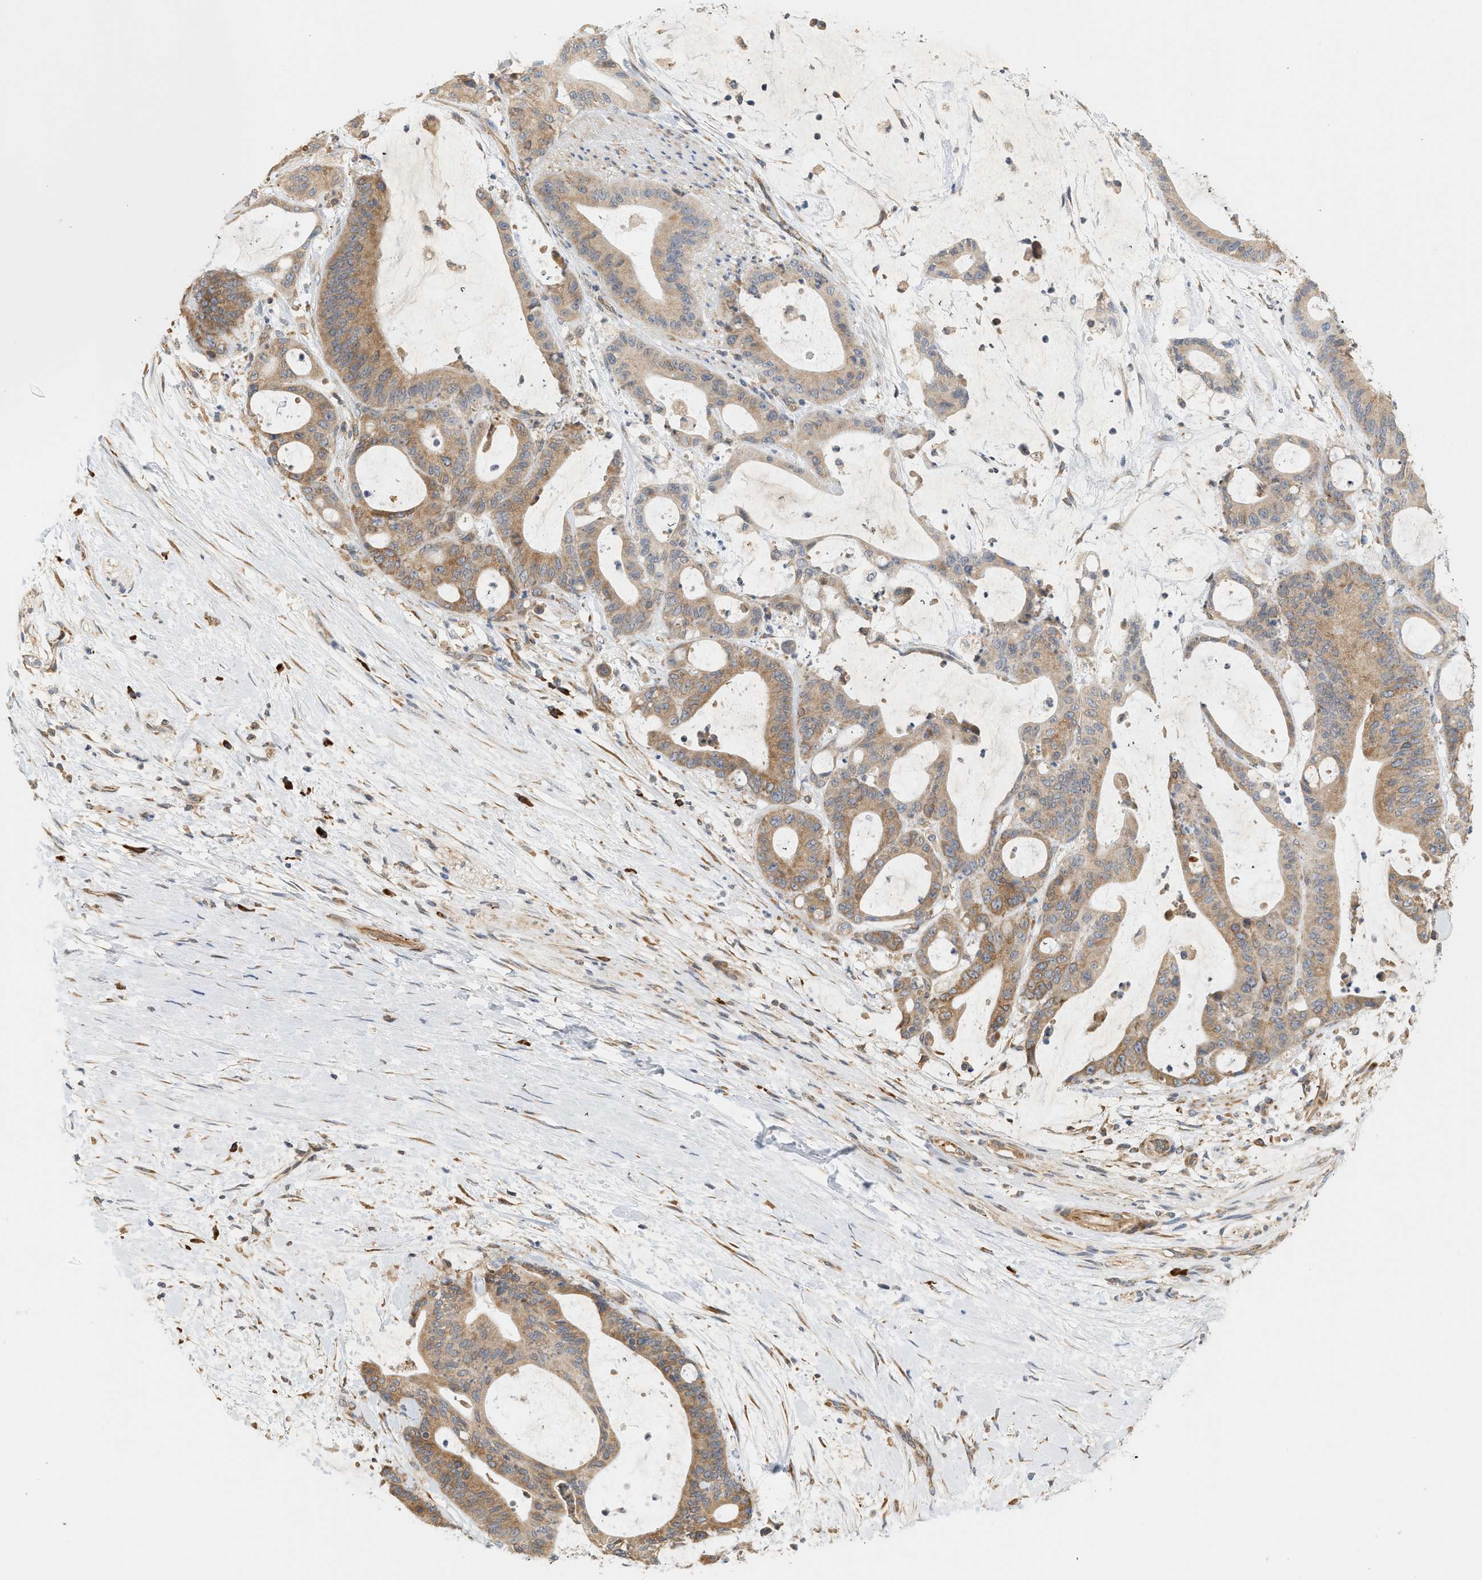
{"staining": {"intensity": "moderate", "quantity": ">75%", "location": "cytoplasmic/membranous"}, "tissue": "liver cancer", "cell_type": "Tumor cells", "image_type": "cancer", "snomed": [{"axis": "morphology", "description": "Cholangiocarcinoma"}, {"axis": "topography", "description": "Liver"}], "caption": "Moderate cytoplasmic/membranous positivity is identified in approximately >75% of tumor cells in cholangiocarcinoma (liver).", "gene": "SVOP", "patient": {"sex": "female", "age": 73}}